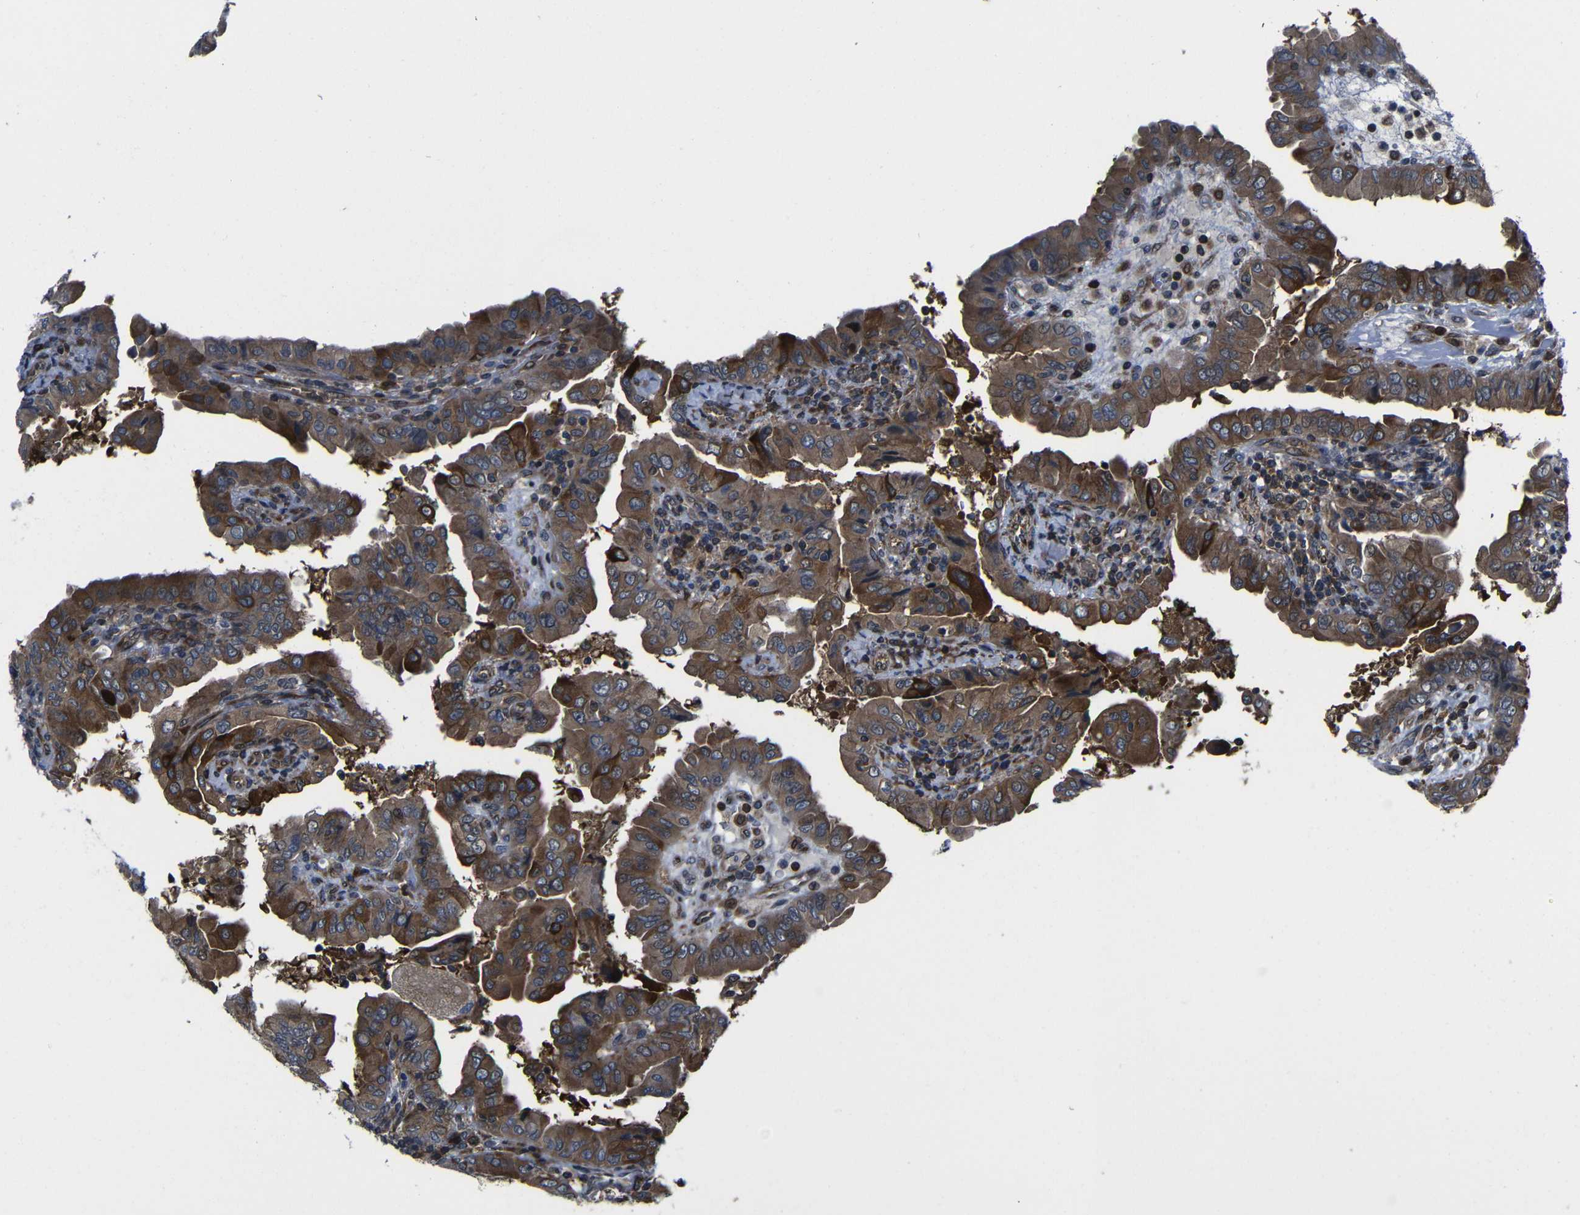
{"staining": {"intensity": "moderate", "quantity": ">75%", "location": "cytoplasmic/membranous"}, "tissue": "thyroid cancer", "cell_type": "Tumor cells", "image_type": "cancer", "snomed": [{"axis": "morphology", "description": "Papillary adenocarcinoma, NOS"}, {"axis": "topography", "description": "Thyroid gland"}], "caption": "The immunohistochemical stain highlights moderate cytoplasmic/membranous positivity in tumor cells of thyroid cancer (papillary adenocarcinoma) tissue.", "gene": "KIAA0513", "patient": {"sex": "male", "age": 33}}